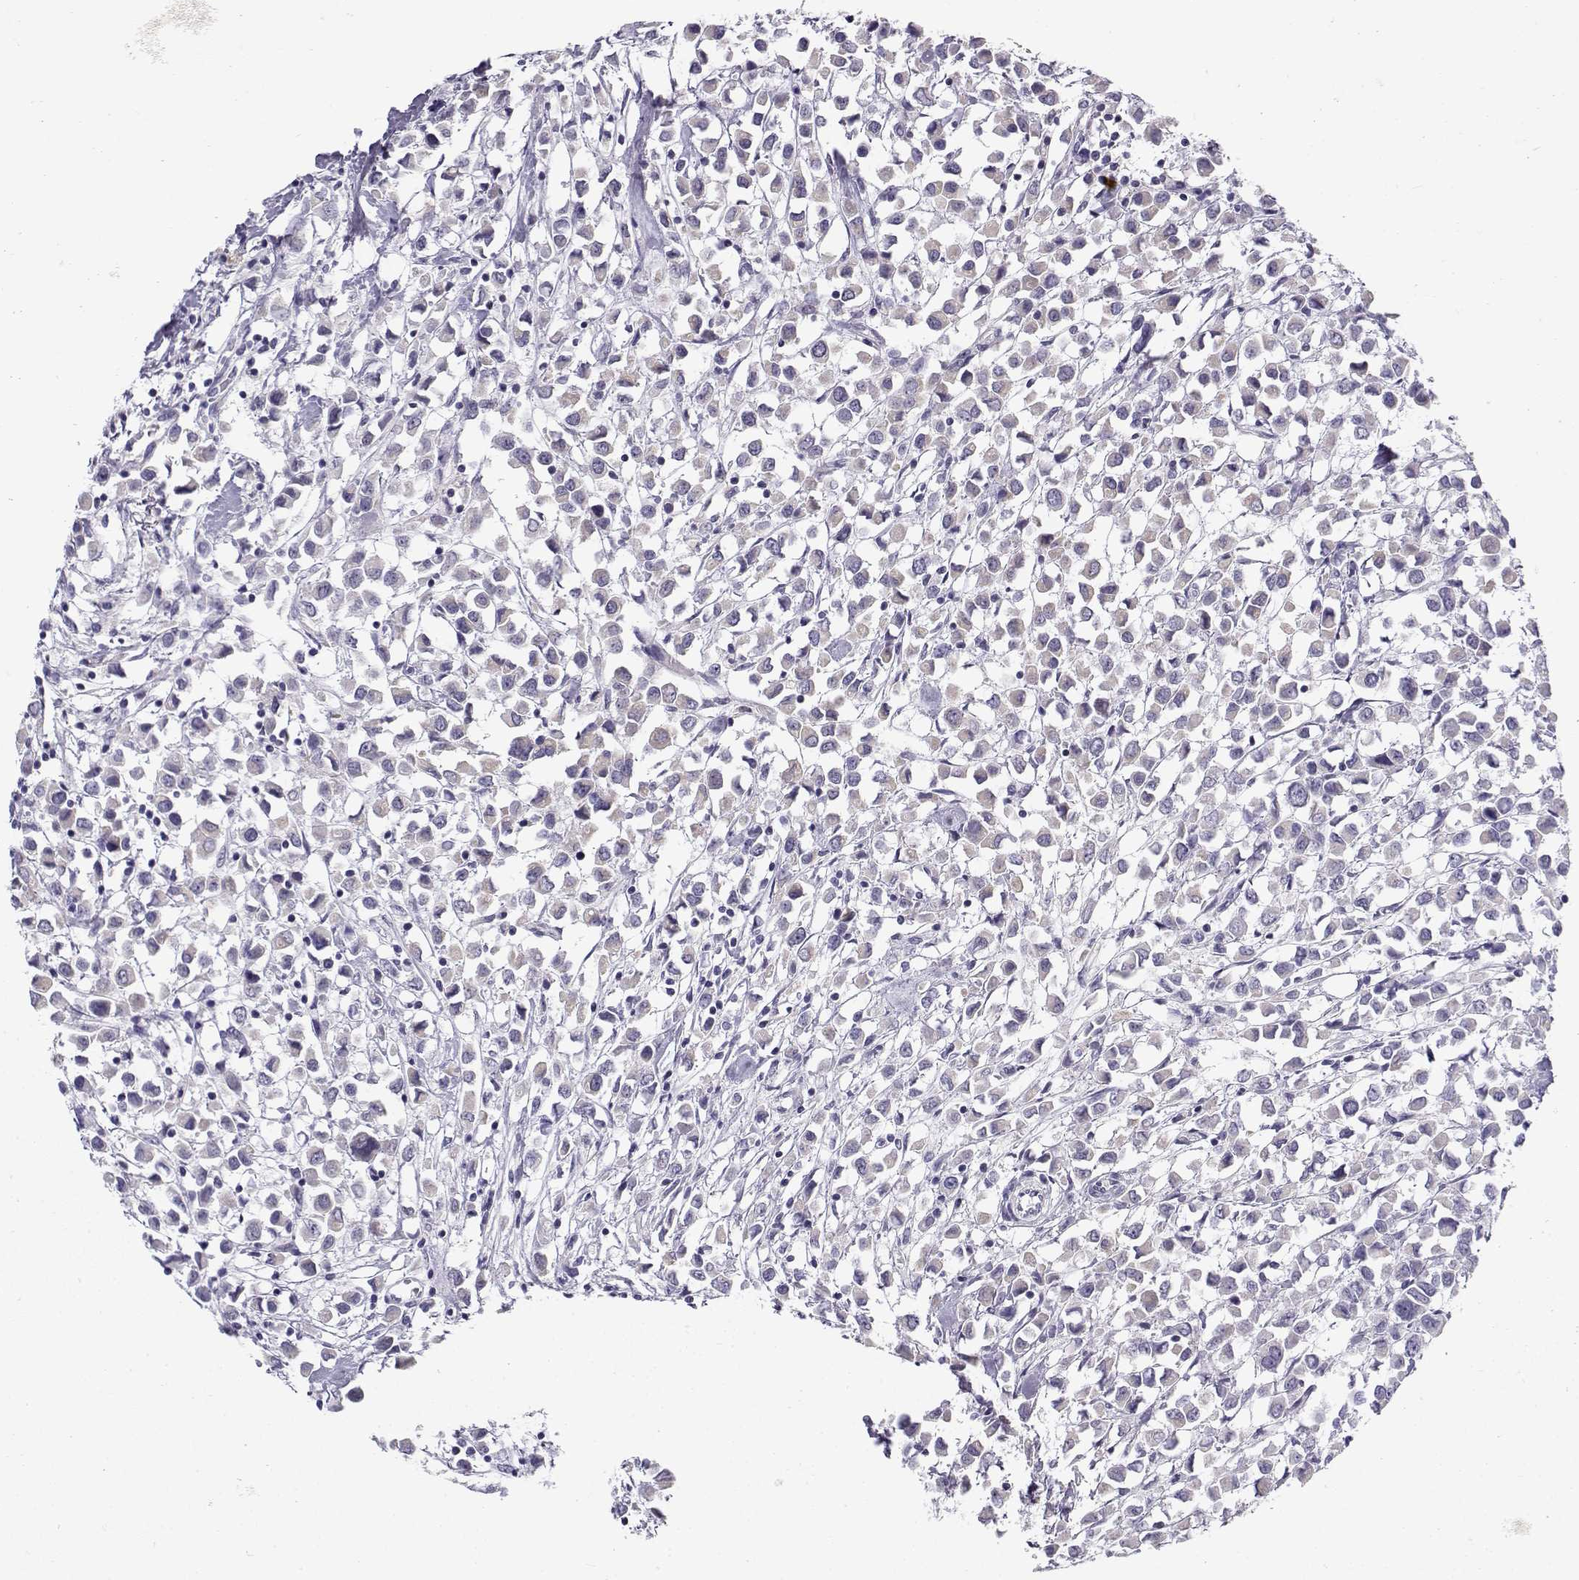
{"staining": {"intensity": "negative", "quantity": "none", "location": "none"}, "tissue": "breast cancer", "cell_type": "Tumor cells", "image_type": "cancer", "snomed": [{"axis": "morphology", "description": "Duct carcinoma"}, {"axis": "topography", "description": "Breast"}], "caption": "Tumor cells show no significant protein positivity in breast cancer (intraductal carcinoma).", "gene": "FAM166A", "patient": {"sex": "female", "age": 61}}